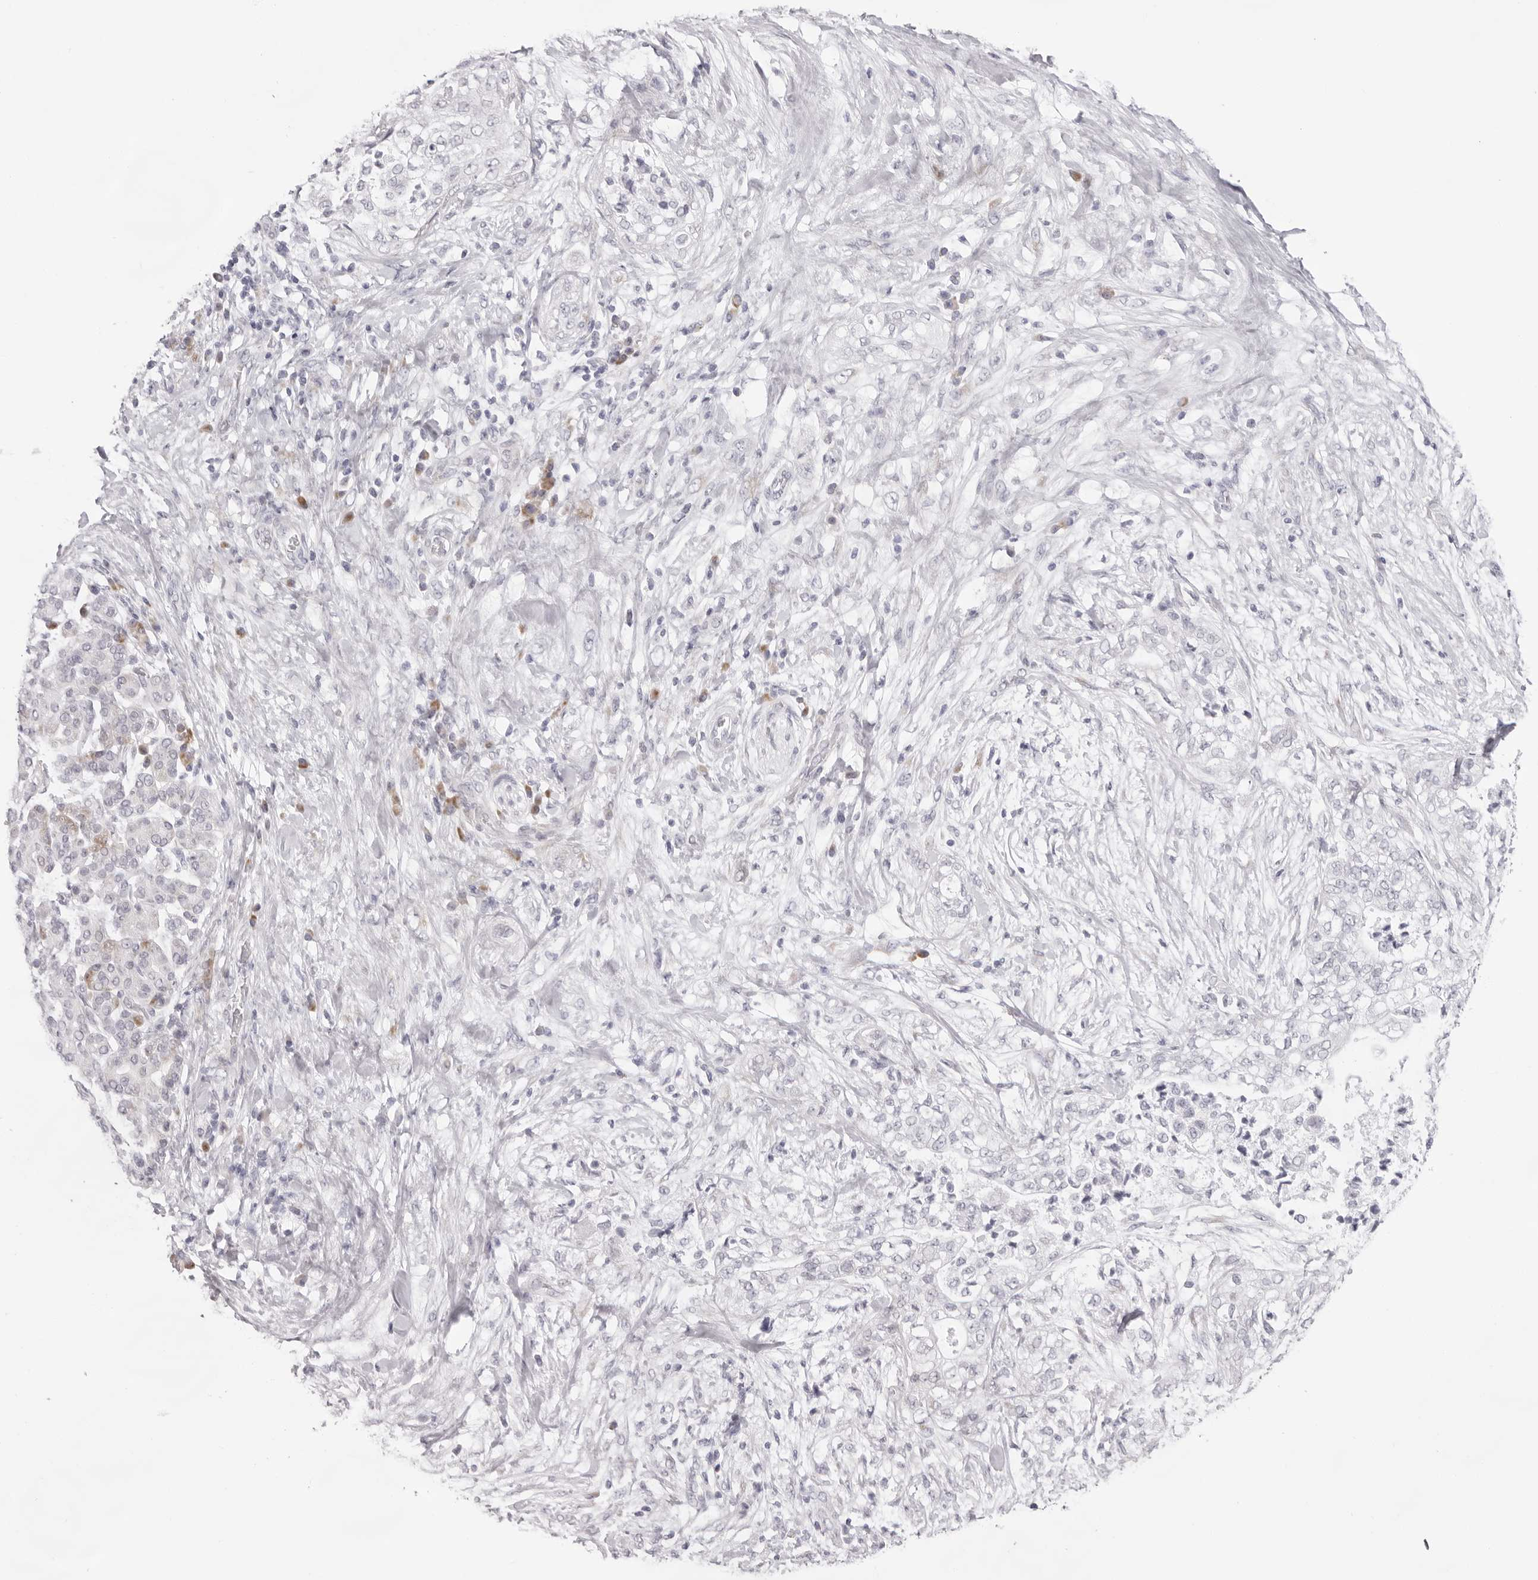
{"staining": {"intensity": "negative", "quantity": "none", "location": "none"}, "tissue": "pancreatic cancer", "cell_type": "Tumor cells", "image_type": "cancer", "snomed": [{"axis": "morphology", "description": "Adenocarcinoma, NOS"}, {"axis": "topography", "description": "Pancreas"}], "caption": "Histopathology image shows no significant protein staining in tumor cells of pancreatic cancer.", "gene": "SMIM2", "patient": {"sex": "male", "age": 72}}